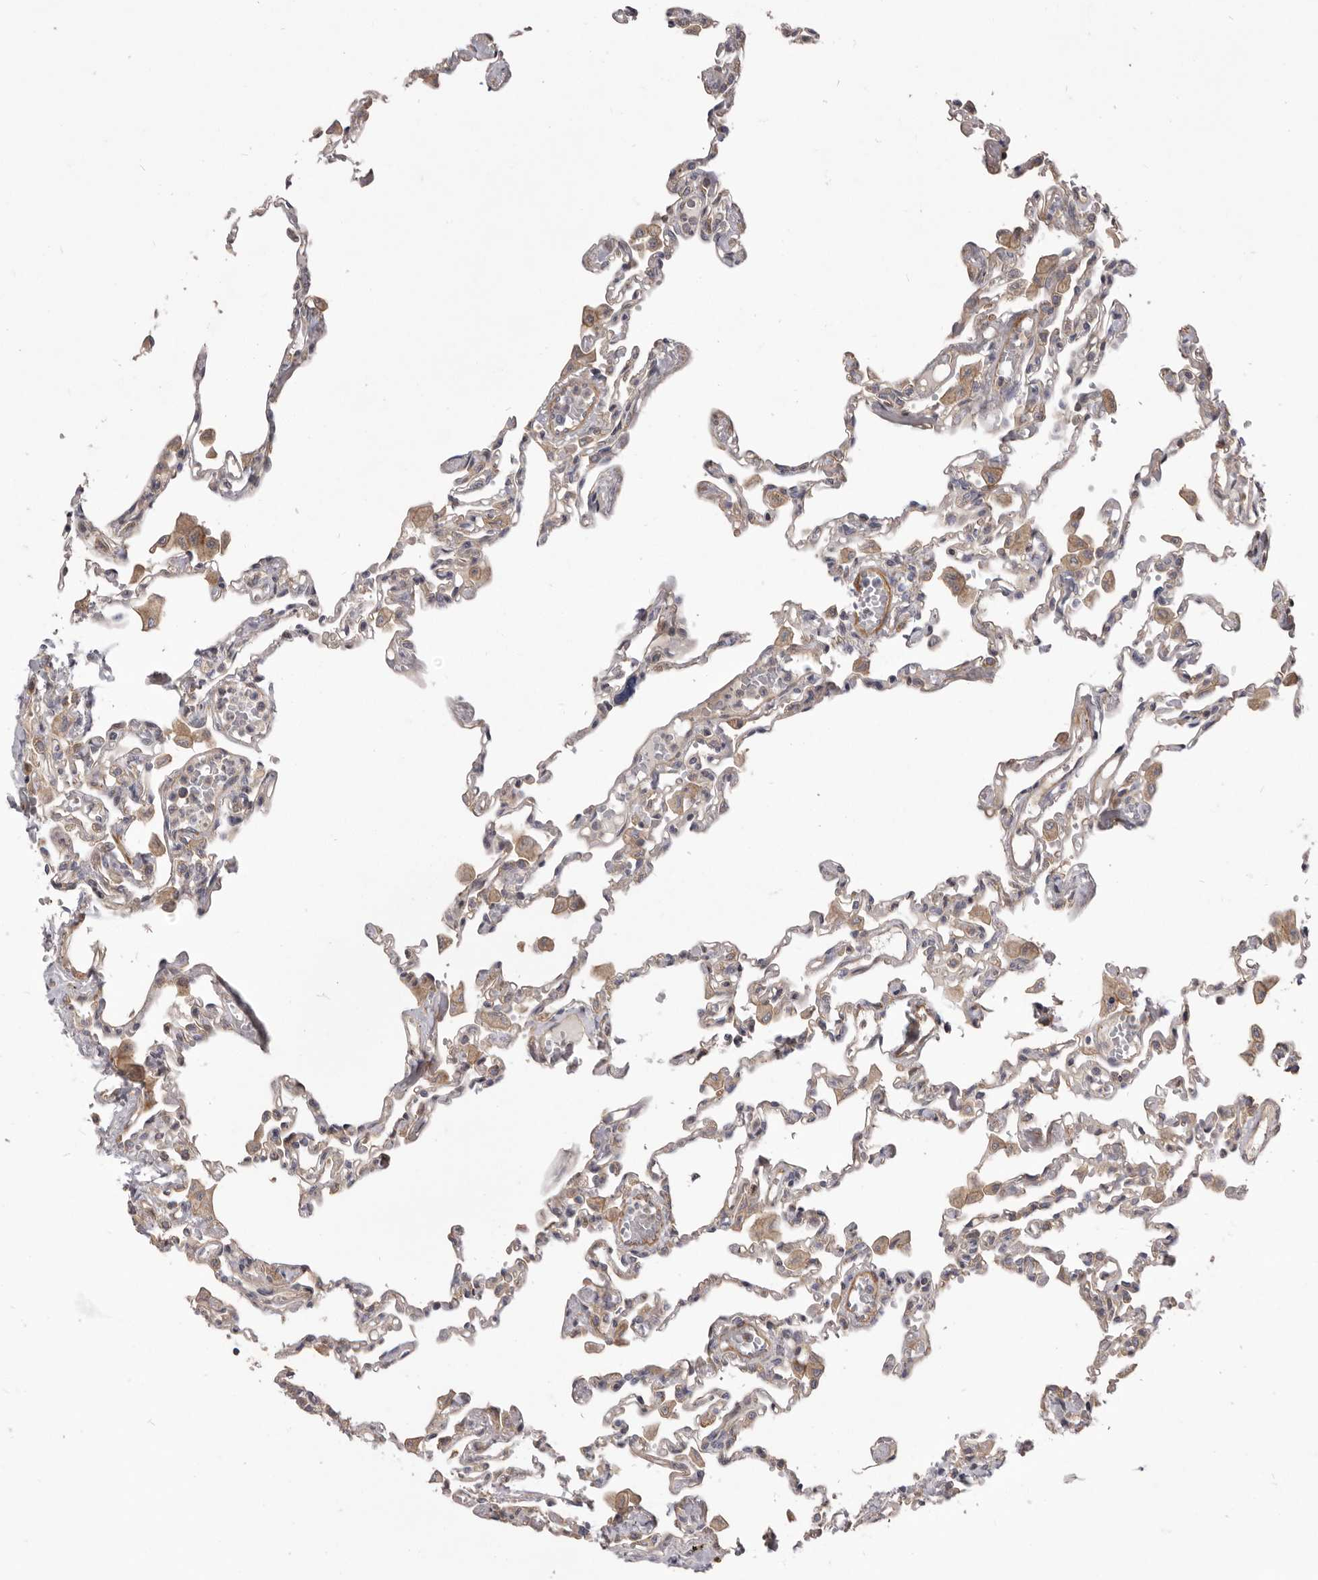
{"staining": {"intensity": "weak", "quantity": "25%-75%", "location": "cytoplasmic/membranous"}, "tissue": "lung", "cell_type": "Alveolar cells", "image_type": "normal", "snomed": [{"axis": "morphology", "description": "Normal tissue, NOS"}, {"axis": "topography", "description": "Bronchus"}, {"axis": "topography", "description": "Lung"}], "caption": "Lung stained with IHC shows weak cytoplasmic/membranous expression in approximately 25%-75% of alveolar cells. Using DAB (brown) and hematoxylin (blue) stains, captured at high magnification using brightfield microscopy.", "gene": "VPS45", "patient": {"sex": "female", "age": 49}}